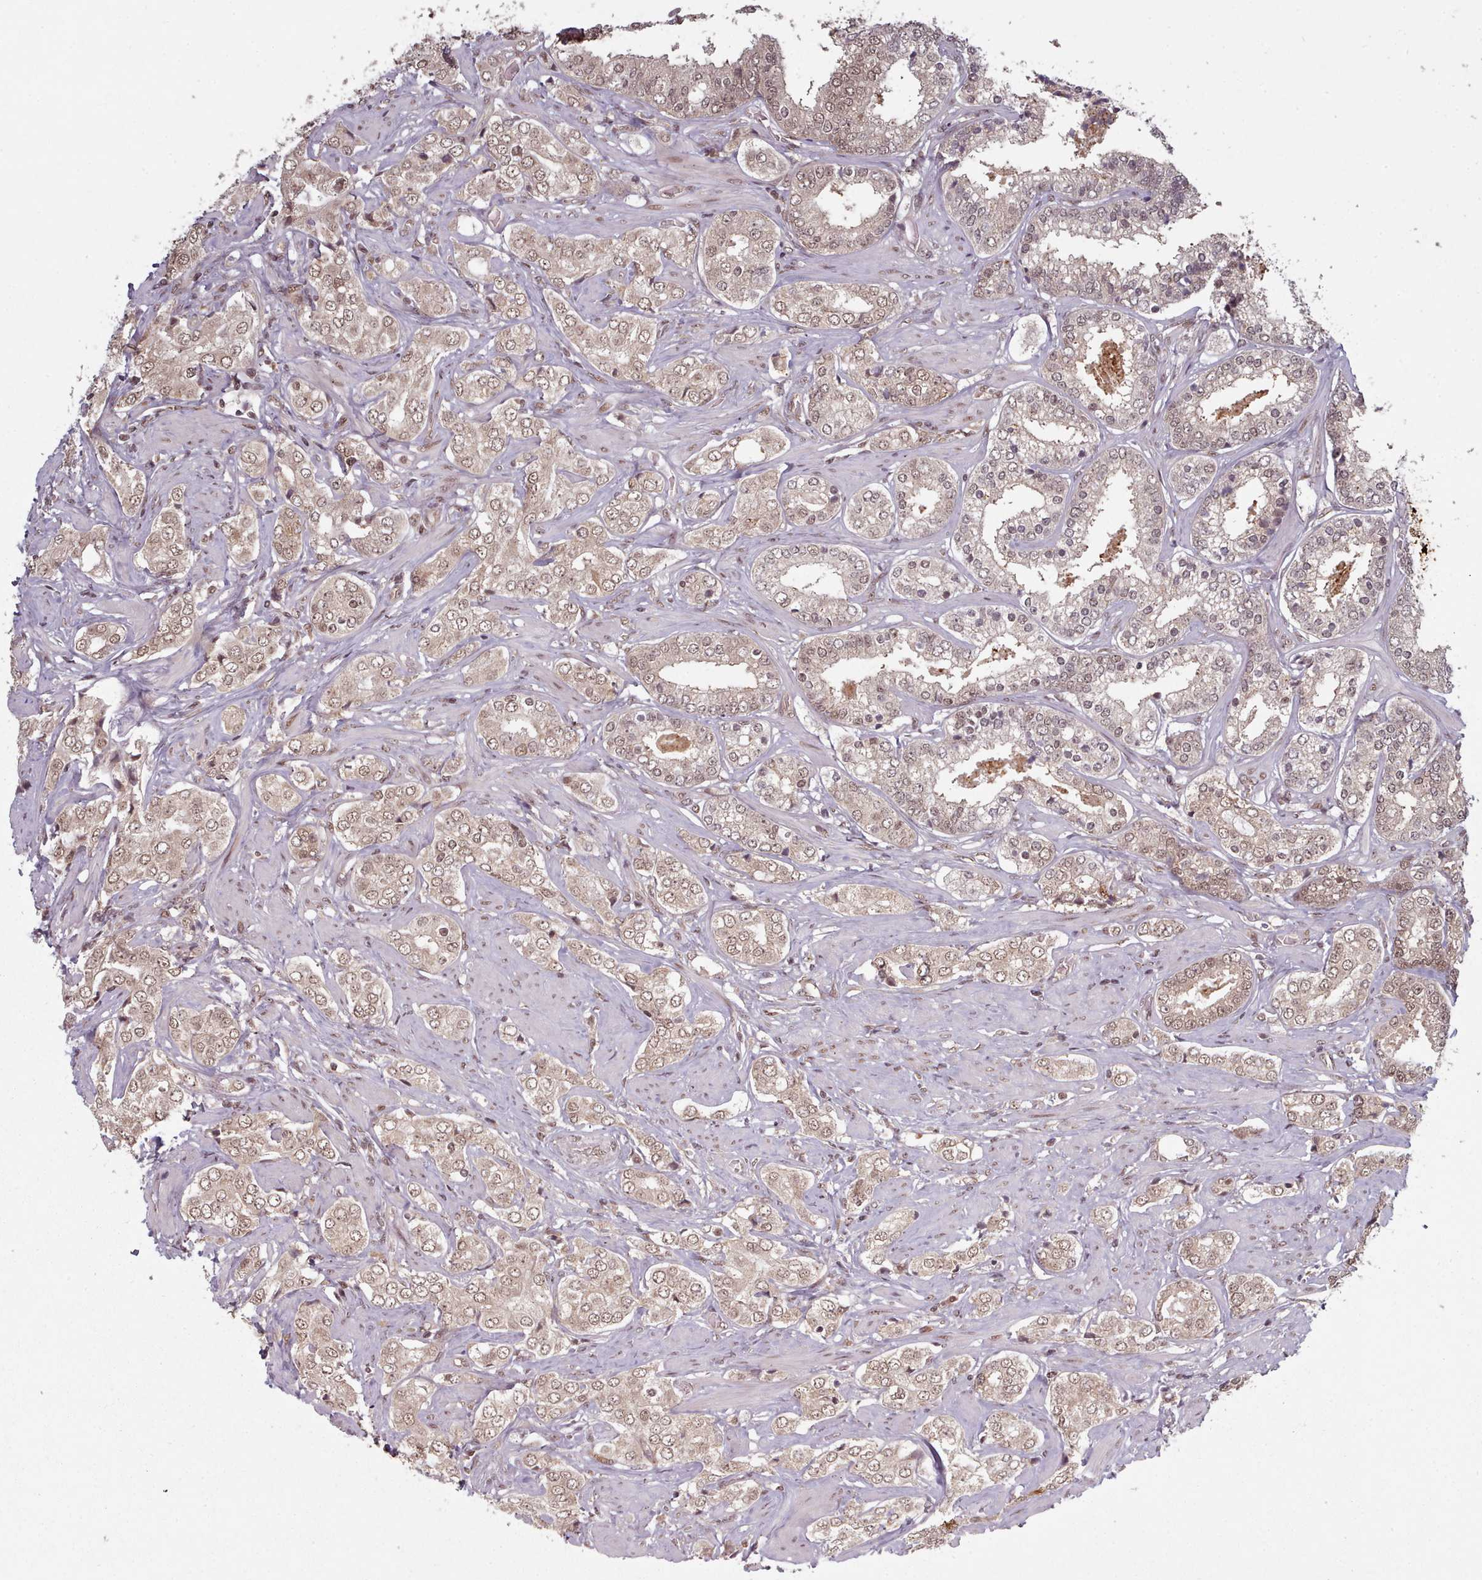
{"staining": {"intensity": "weak", "quantity": ">75%", "location": "cytoplasmic/membranous,nuclear"}, "tissue": "prostate cancer", "cell_type": "Tumor cells", "image_type": "cancer", "snomed": [{"axis": "morphology", "description": "Adenocarcinoma, High grade"}, {"axis": "topography", "description": "Prostate"}], "caption": "Tumor cells exhibit weak cytoplasmic/membranous and nuclear expression in about >75% of cells in prostate cancer.", "gene": "DHX8", "patient": {"sex": "male", "age": 71}}